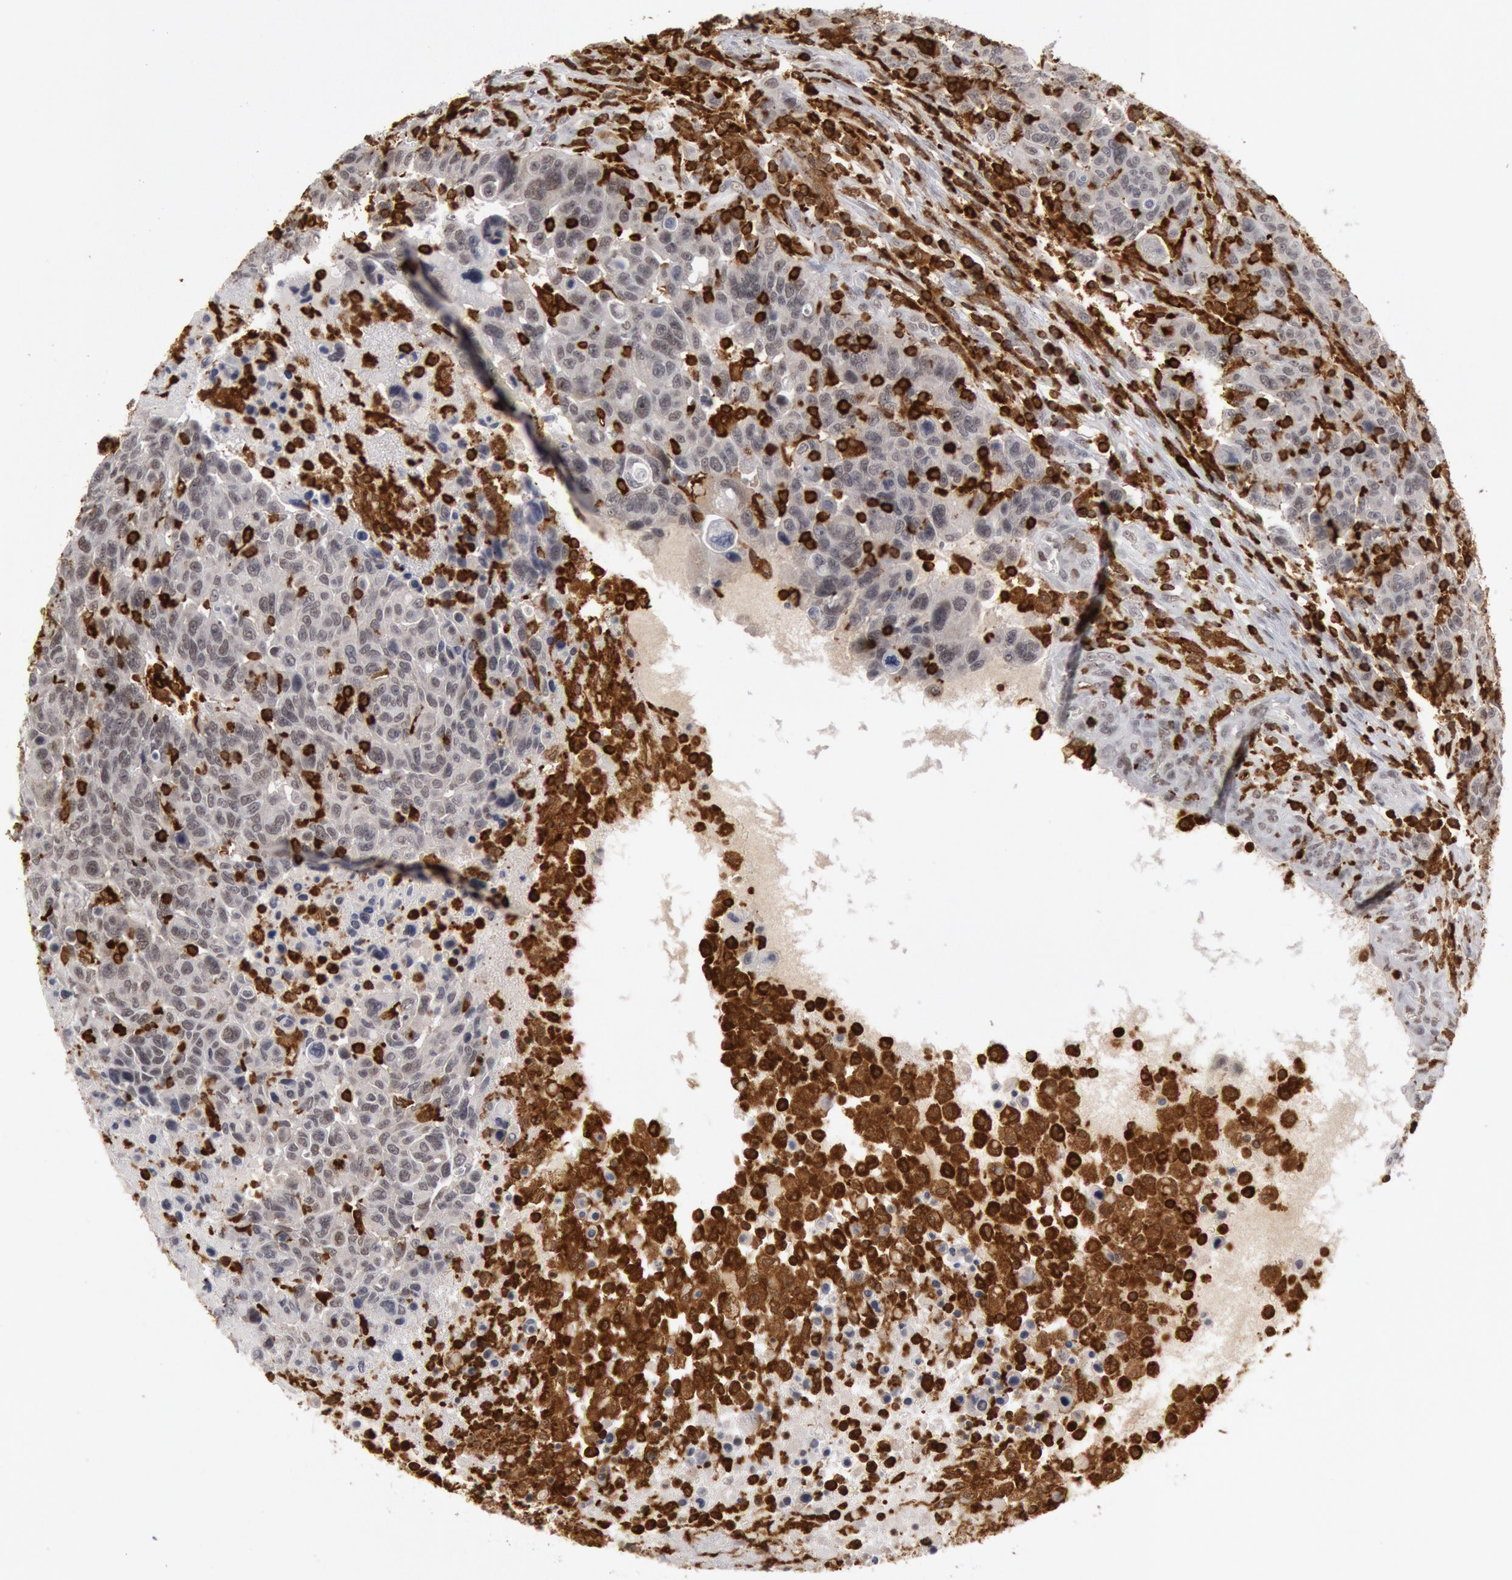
{"staining": {"intensity": "negative", "quantity": "none", "location": "none"}, "tissue": "breast cancer", "cell_type": "Tumor cells", "image_type": "cancer", "snomed": [{"axis": "morphology", "description": "Duct carcinoma"}, {"axis": "topography", "description": "Breast"}], "caption": "There is no significant expression in tumor cells of breast cancer (invasive ductal carcinoma).", "gene": "PTPN6", "patient": {"sex": "female", "age": 37}}